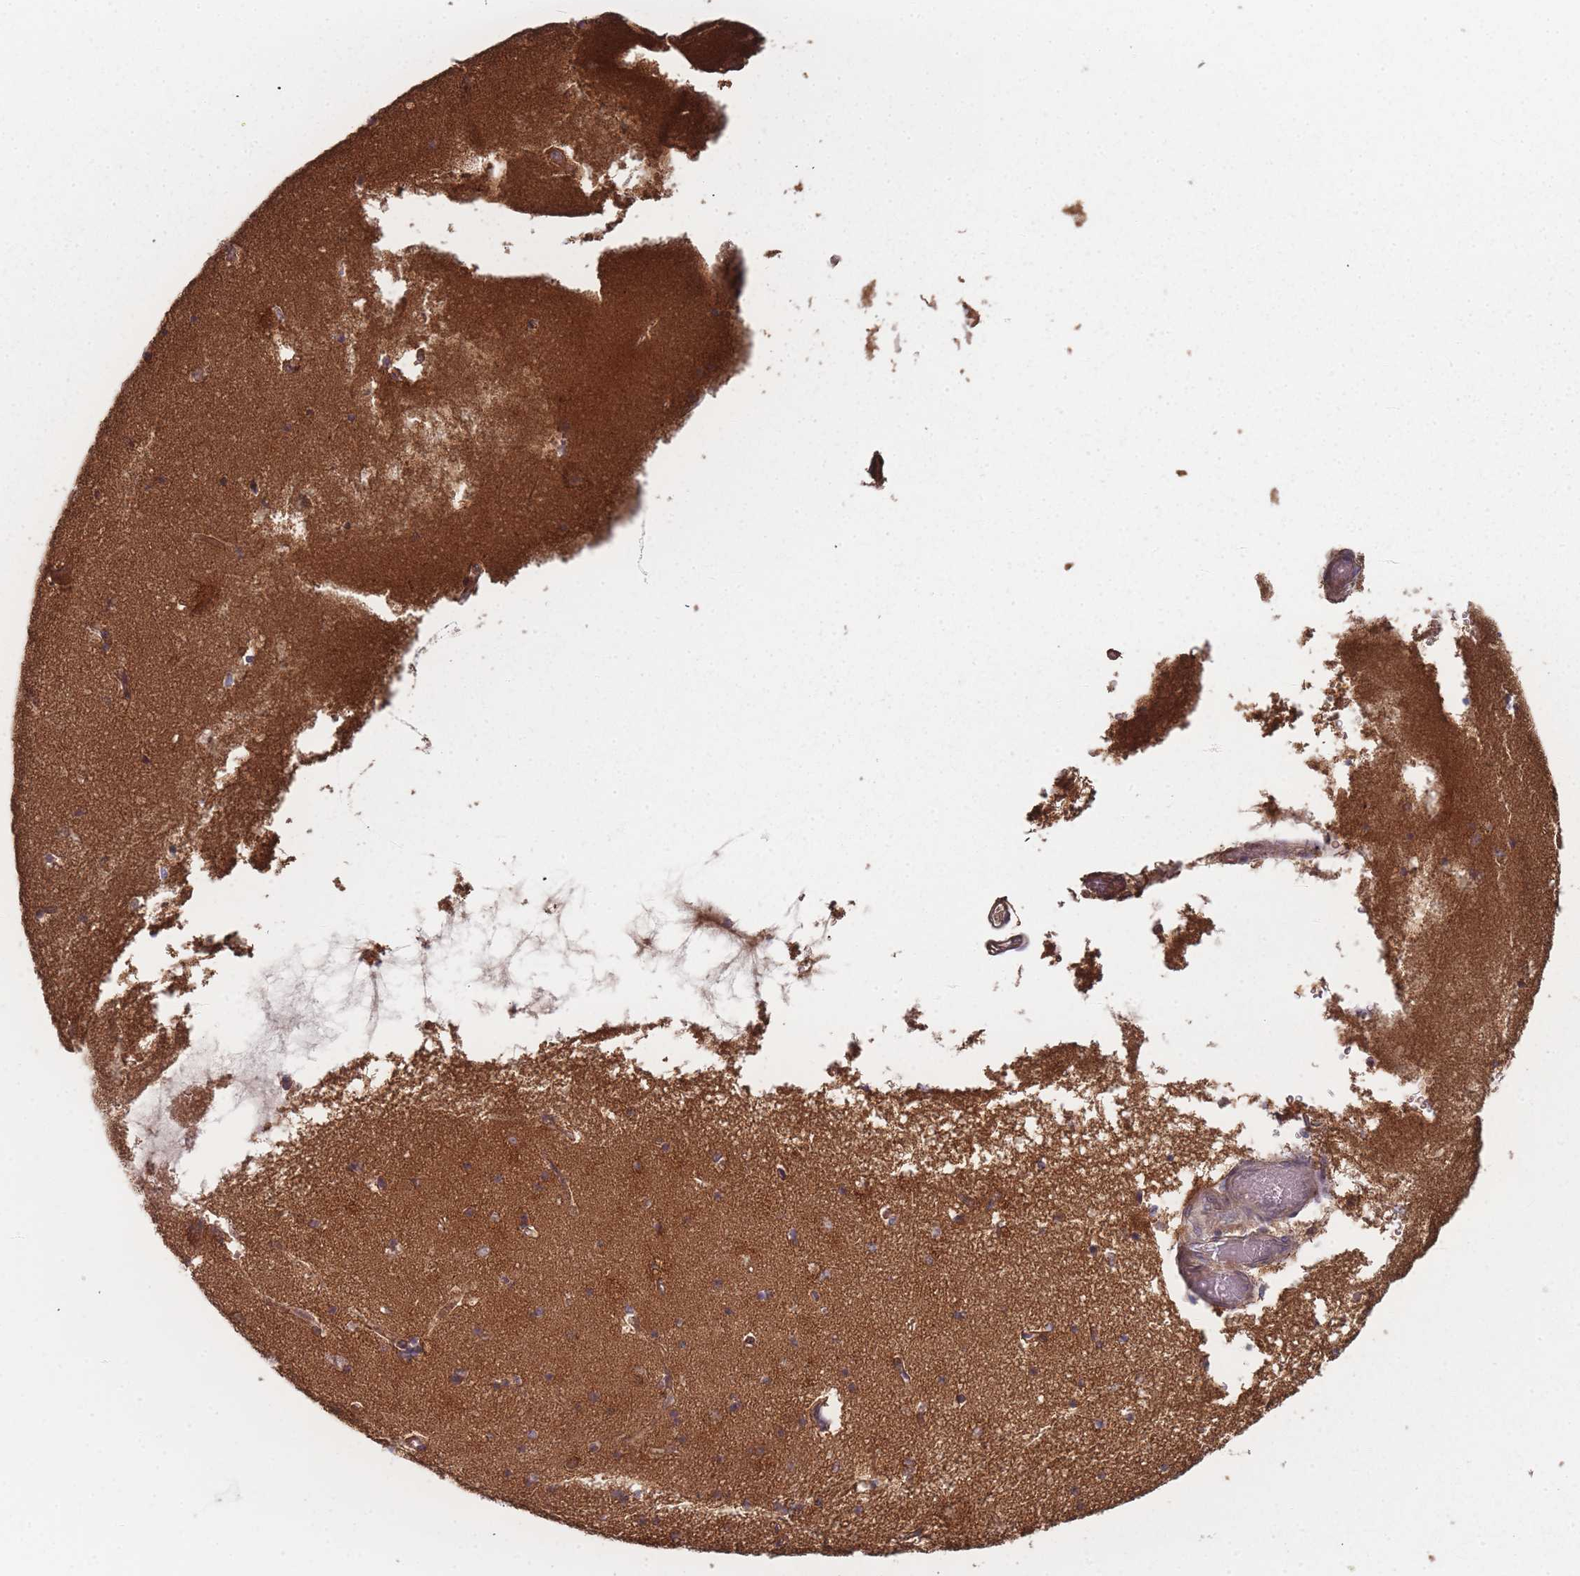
{"staining": {"intensity": "negative", "quantity": "none", "location": "none"}, "tissue": "hippocampus", "cell_type": "Glial cells", "image_type": "normal", "snomed": [{"axis": "morphology", "description": "Normal tissue, NOS"}, {"axis": "topography", "description": "Hippocampus"}], "caption": "Protein analysis of unremarkable hippocampus demonstrates no significant positivity in glial cells.", "gene": "PSMB3", "patient": {"sex": "male", "age": 70}}